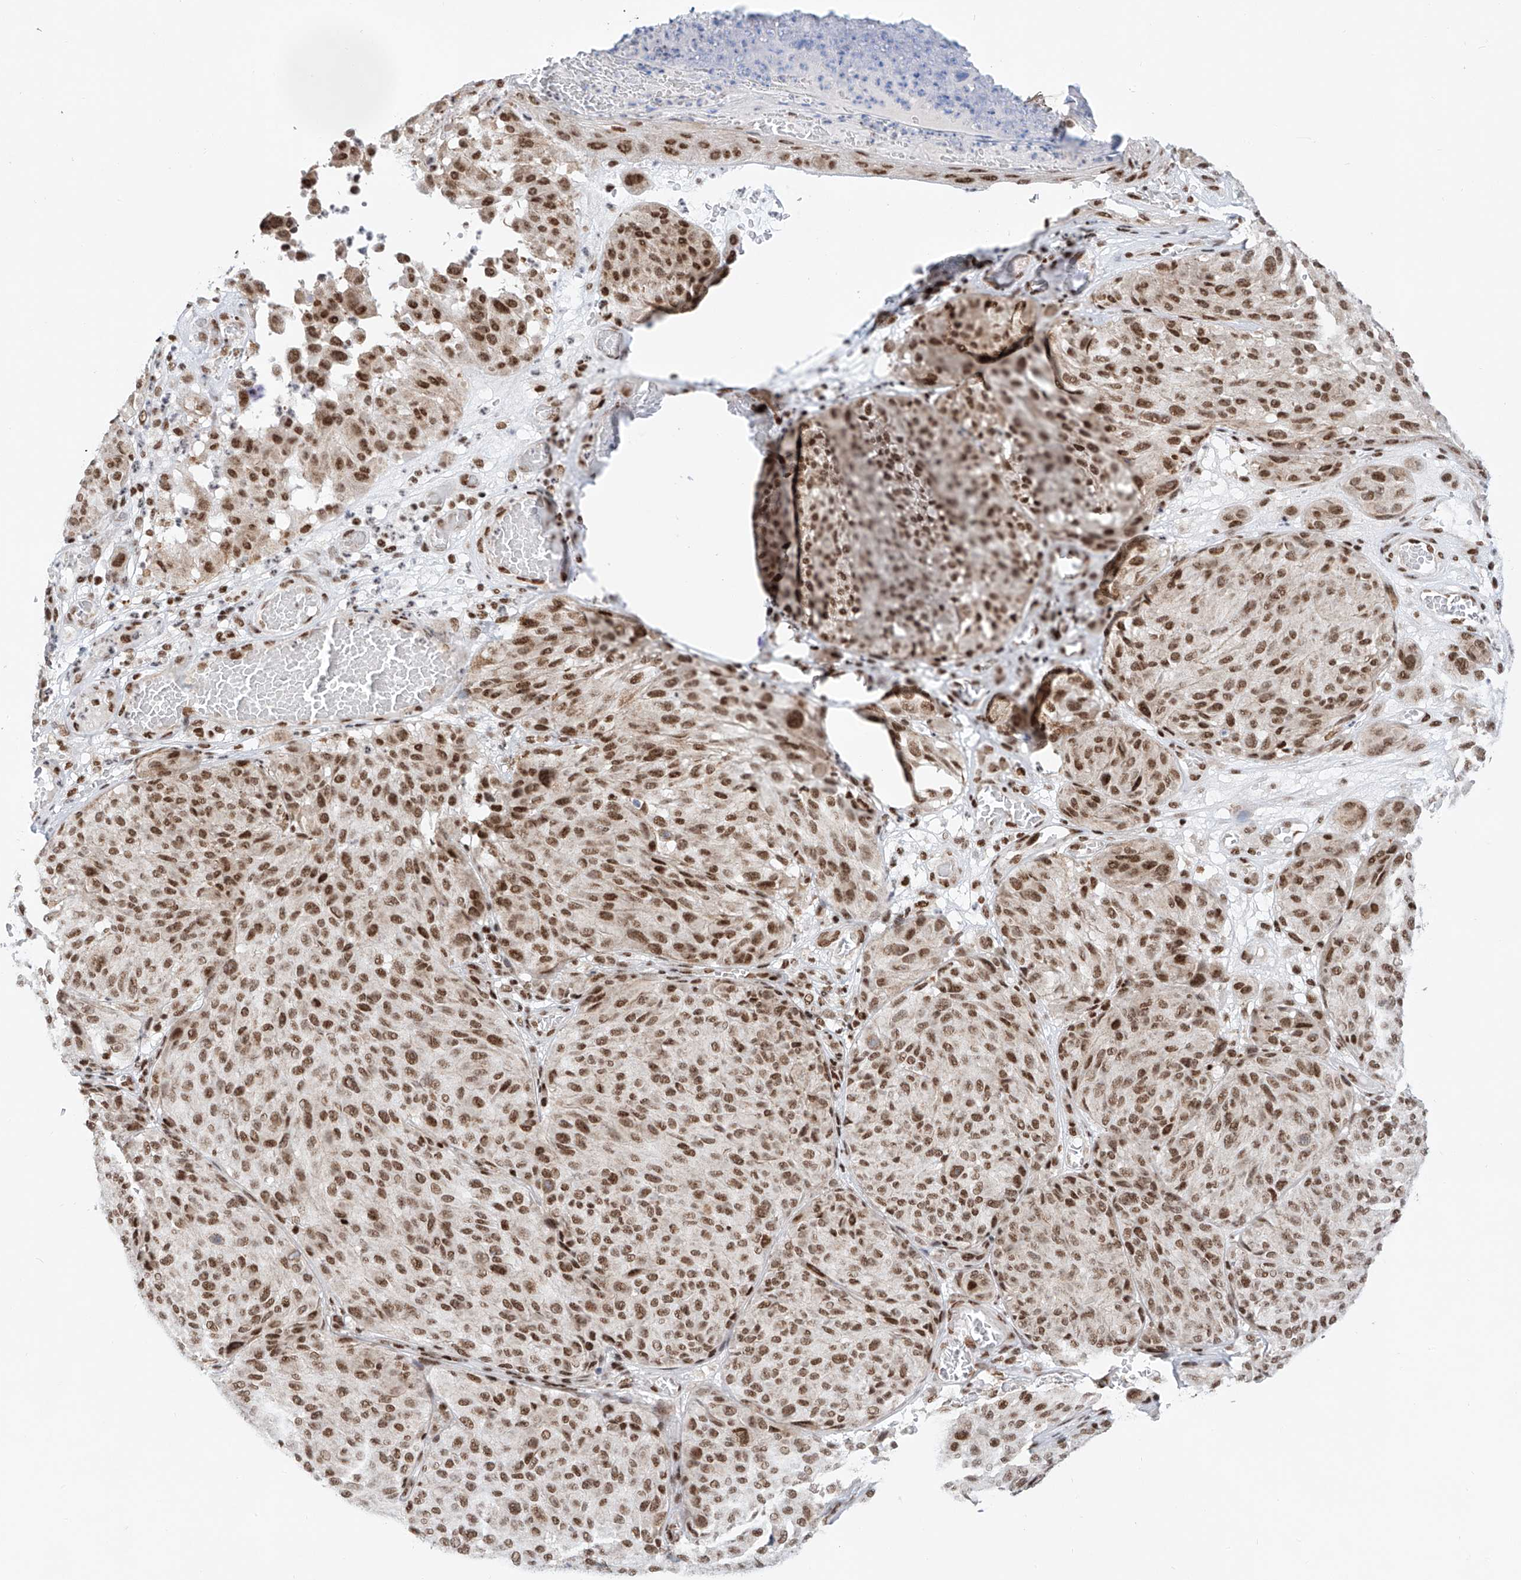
{"staining": {"intensity": "moderate", "quantity": ">75%", "location": "nuclear"}, "tissue": "melanoma", "cell_type": "Tumor cells", "image_type": "cancer", "snomed": [{"axis": "morphology", "description": "Malignant melanoma, NOS"}, {"axis": "topography", "description": "Skin"}], "caption": "DAB immunohistochemical staining of human malignant melanoma displays moderate nuclear protein staining in about >75% of tumor cells.", "gene": "TAF4", "patient": {"sex": "male", "age": 83}}